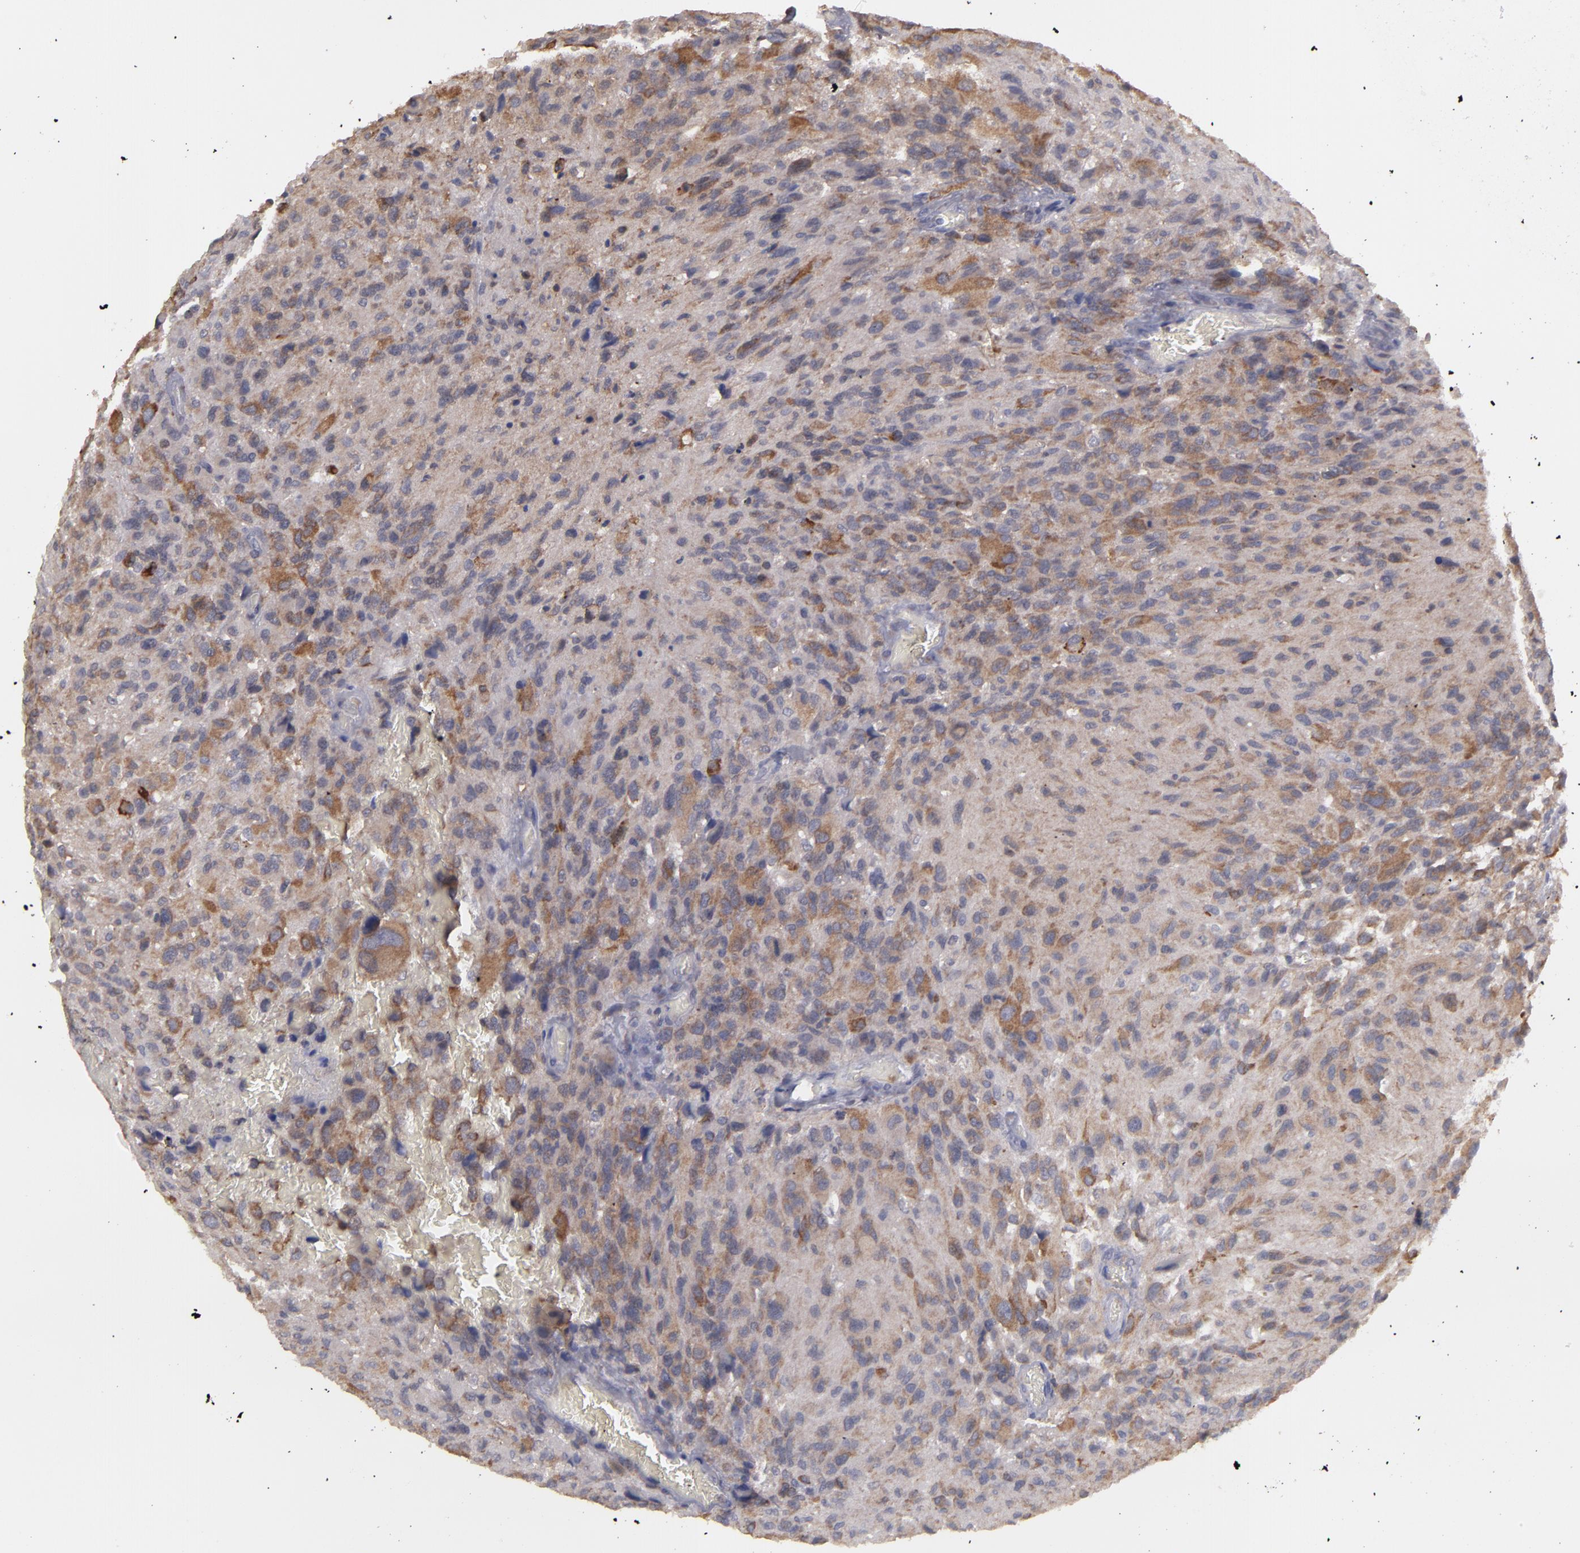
{"staining": {"intensity": "strong", "quantity": "25%-75%", "location": "cytoplasmic/membranous"}, "tissue": "glioma", "cell_type": "Tumor cells", "image_type": "cancer", "snomed": [{"axis": "morphology", "description": "Glioma, malignant, High grade"}, {"axis": "topography", "description": "Brain"}], "caption": "A brown stain shows strong cytoplasmic/membranous positivity of a protein in human malignant glioma (high-grade) tumor cells.", "gene": "MTHFD1", "patient": {"sex": "male", "age": 69}}